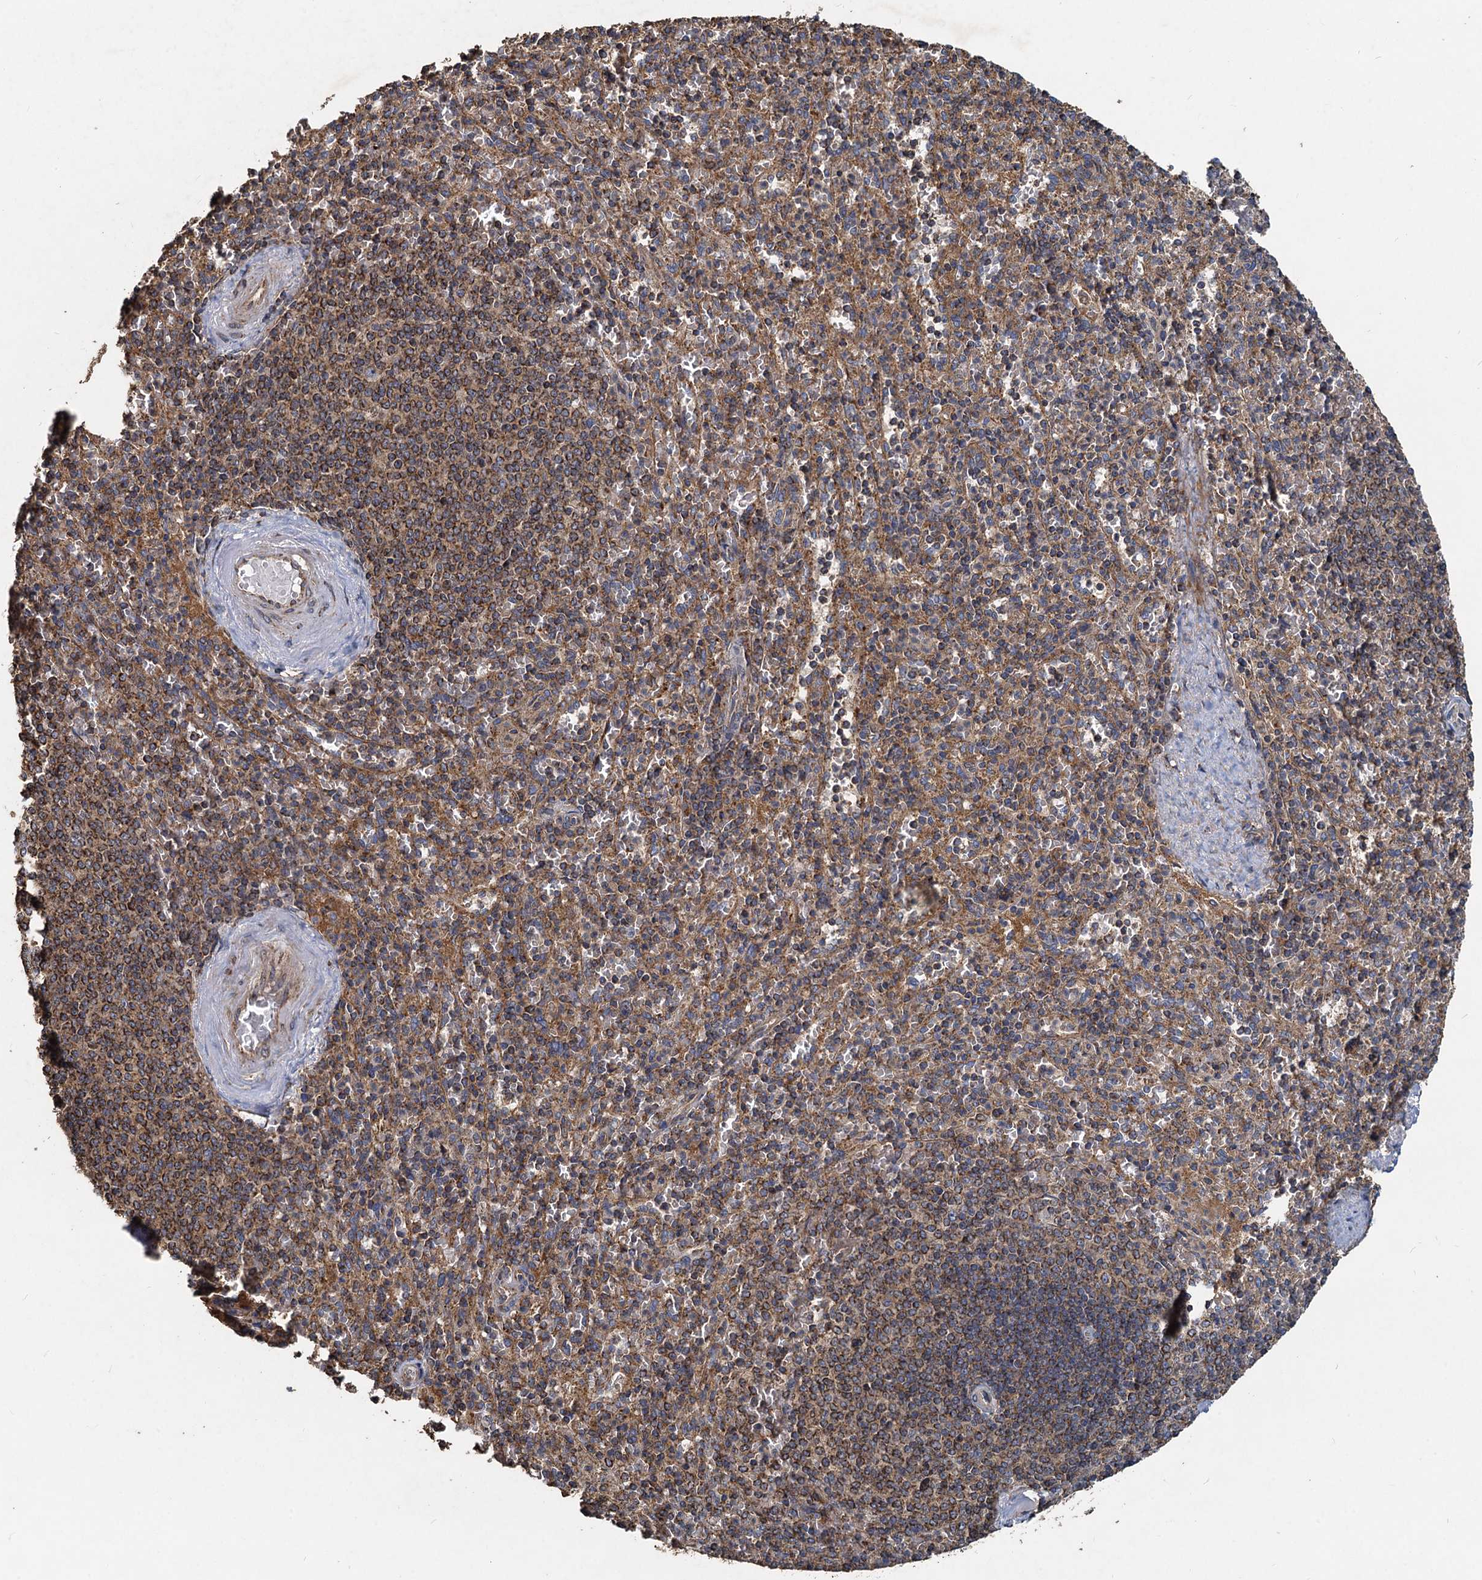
{"staining": {"intensity": "moderate", "quantity": "25%-75%", "location": "cytoplasmic/membranous"}, "tissue": "spleen", "cell_type": "Cells in red pulp", "image_type": "normal", "snomed": [{"axis": "morphology", "description": "Normal tissue, NOS"}, {"axis": "topography", "description": "Spleen"}], "caption": "Protein expression by immunohistochemistry (IHC) demonstrates moderate cytoplasmic/membranous positivity in approximately 25%-75% of cells in red pulp in normal spleen. (IHC, brightfield microscopy, high magnification).", "gene": "SDS", "patient": {"sex": "male", "age": 82}}